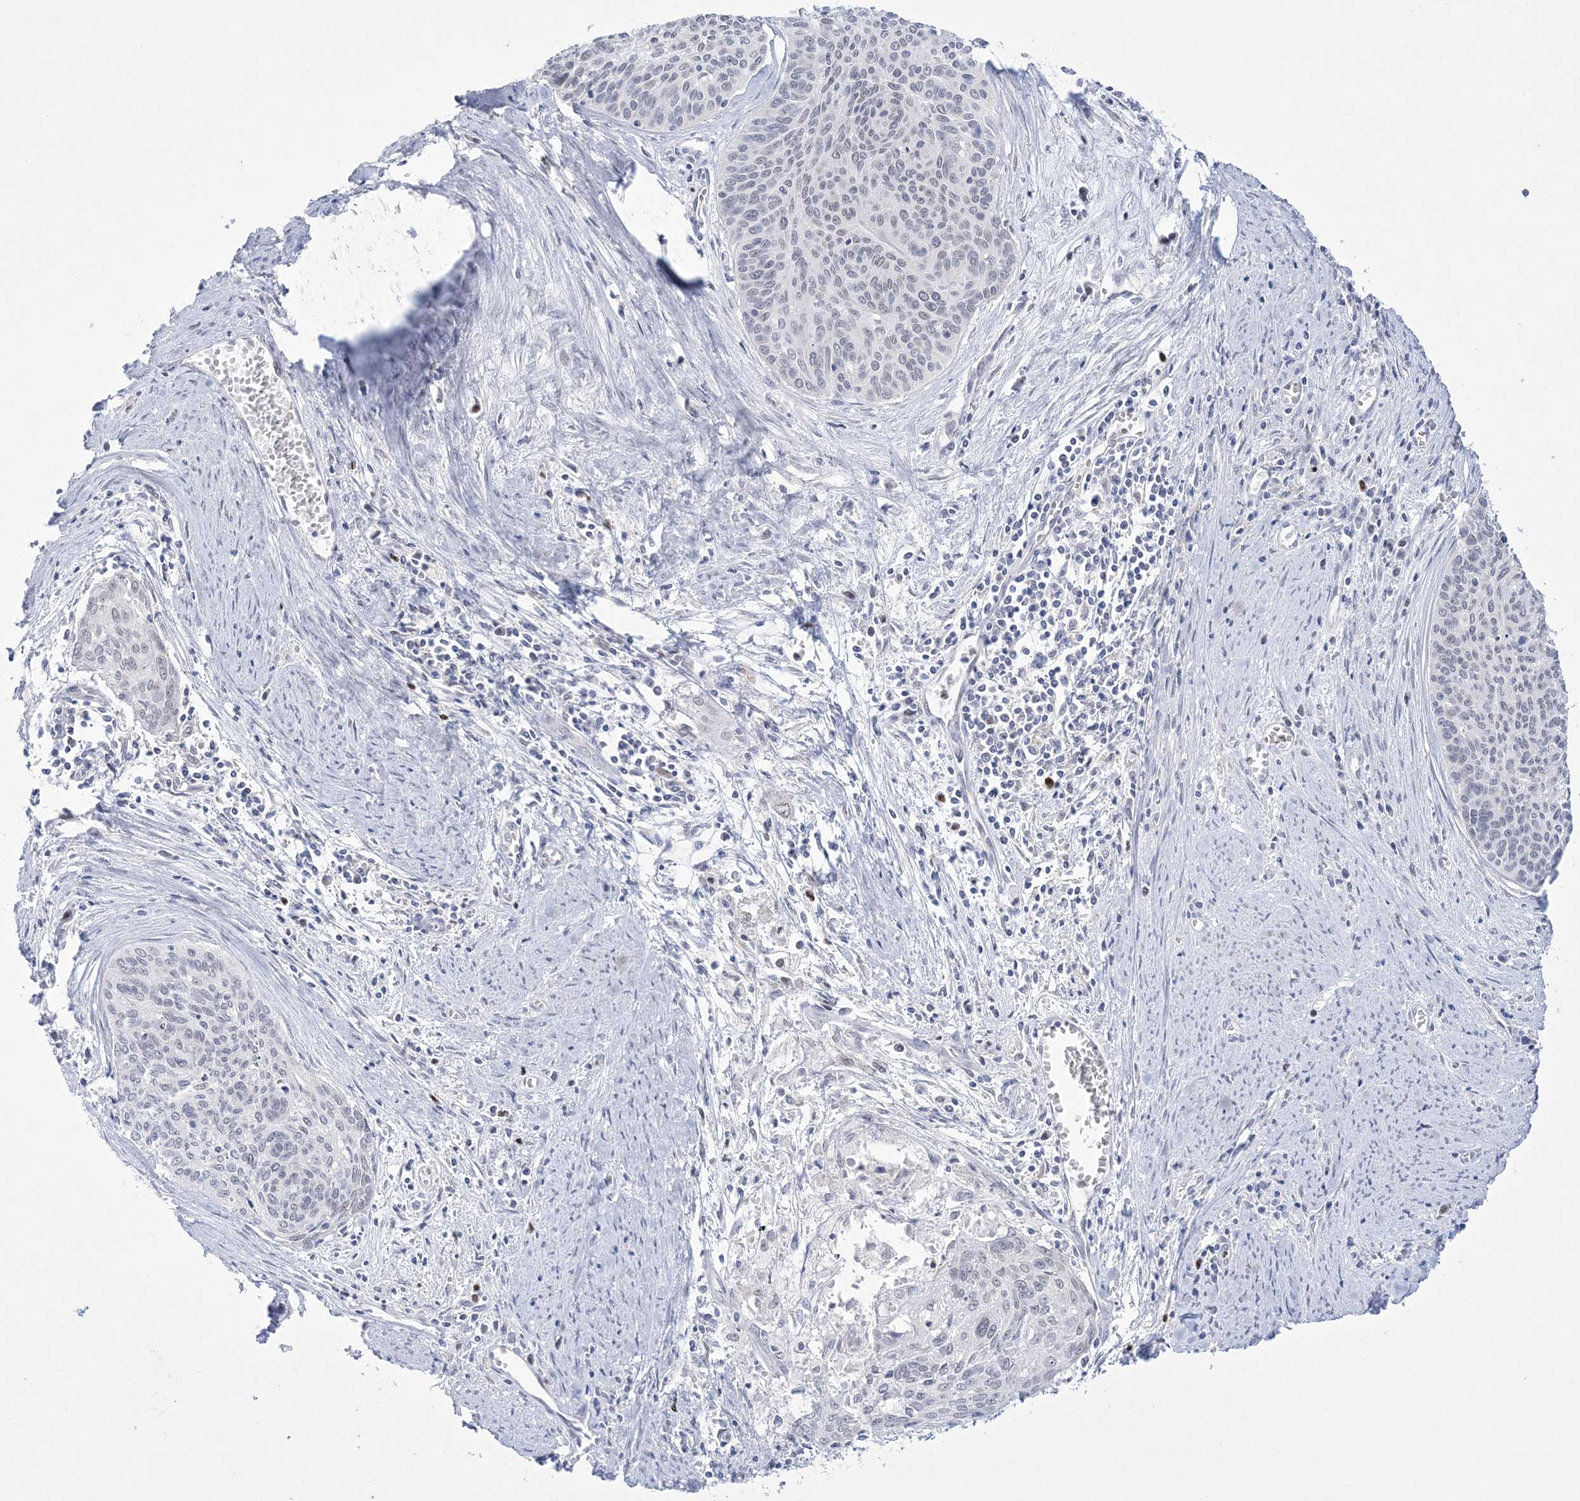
{"staining": {"intensity": "negative", "quantity": "none", "location": "none"}, "tissue": "cervical cancer", "cell_type": "Tumor cells", "image_type": "cancer", "snomed": [{"axis": "morphology", "description": "Squamous cell carcinoma, NOS"}, {"axis": "topography", "description": "Cervix"}], "caption": "Immunohistochemistry (IHC) of human squamous cell carcinoma (cervical) reveals no positivity in tumor cells.", "gene": "WDR27", "patient": {"sex": "female", "age": 55}}